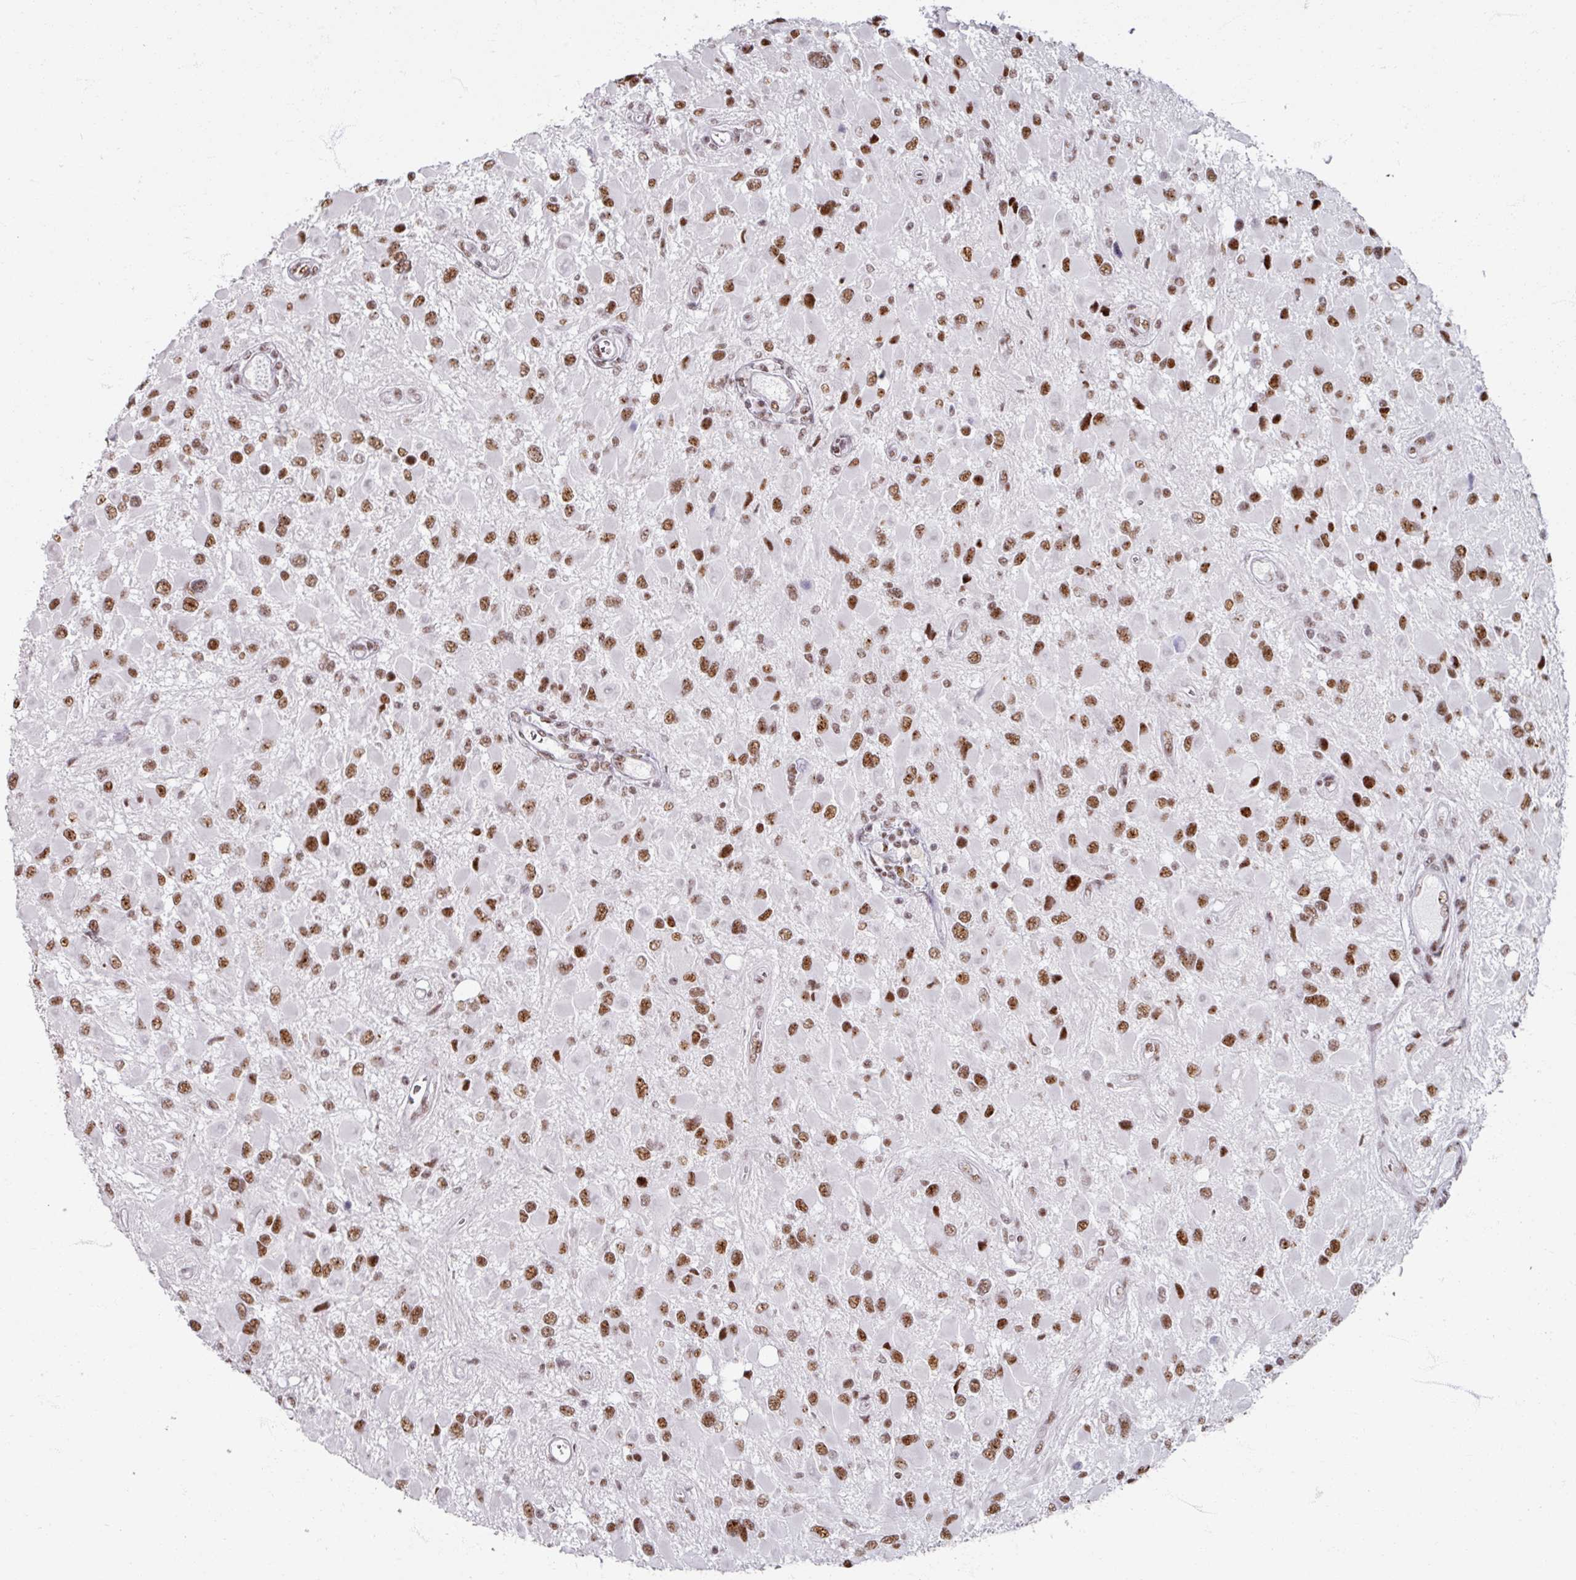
{"staining": {"intensity": "moderate", "quantity": ">75%", "location": "nuclear"}, "tissue": "glioma", "cell_type": "Tumor cells", "image_type": "cancer", "snomed": [{"axis": "morphology", "description": "Glioma, malignant, High grade"}, {"axis": "topography", "description": "Brain"}], "caption": "Immunohistochemical staining of human glioma shows medium levels of moderate nuclear protein staining in approximately >75% of tumor cells.", "gene": "ADAR", "patient": {"sex": "male", "age": 53}}